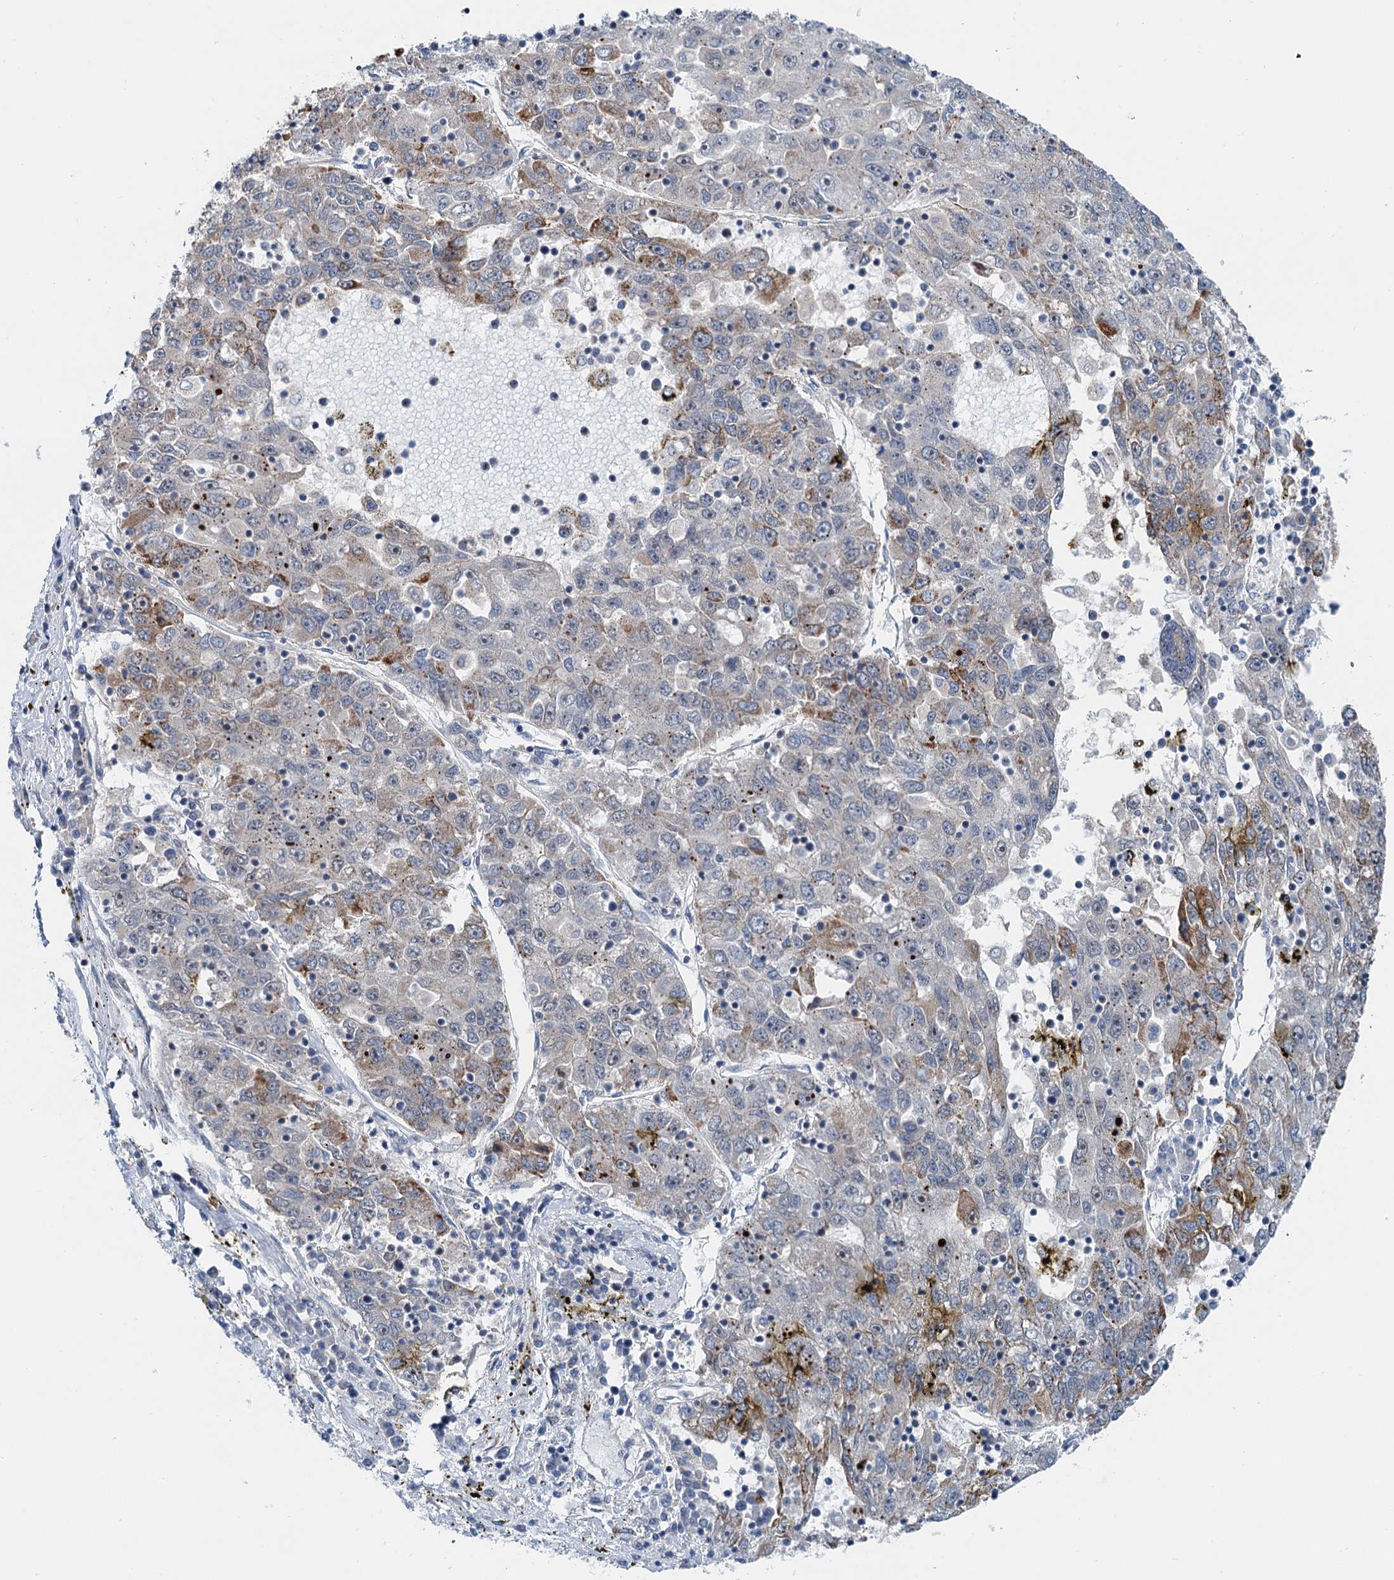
{"staining": {"intensity": "moderate", "quantity": "<25%", "location": "cytoplasmic/membranous"}, "tissue": "liver cancer", "cell_type": "Tumor cells", "image_type": "cancer", "snomed": [{"axis": "morphology", "description": "Carcinoma, Hepatocellular, NOS"}, {"axis": "topography", "description": "Liver"}], "caption": "An image of human liver cancer (hepatocellular carcinoma) stained for a protein exhibits moderate cytoplasmic/membranous brown staining in tumor cells. (Brightfield microscopy of DAB IHC at high magnification).", "gene": "ANKRD26", "patient": {"sex": "male", "age": 49}}